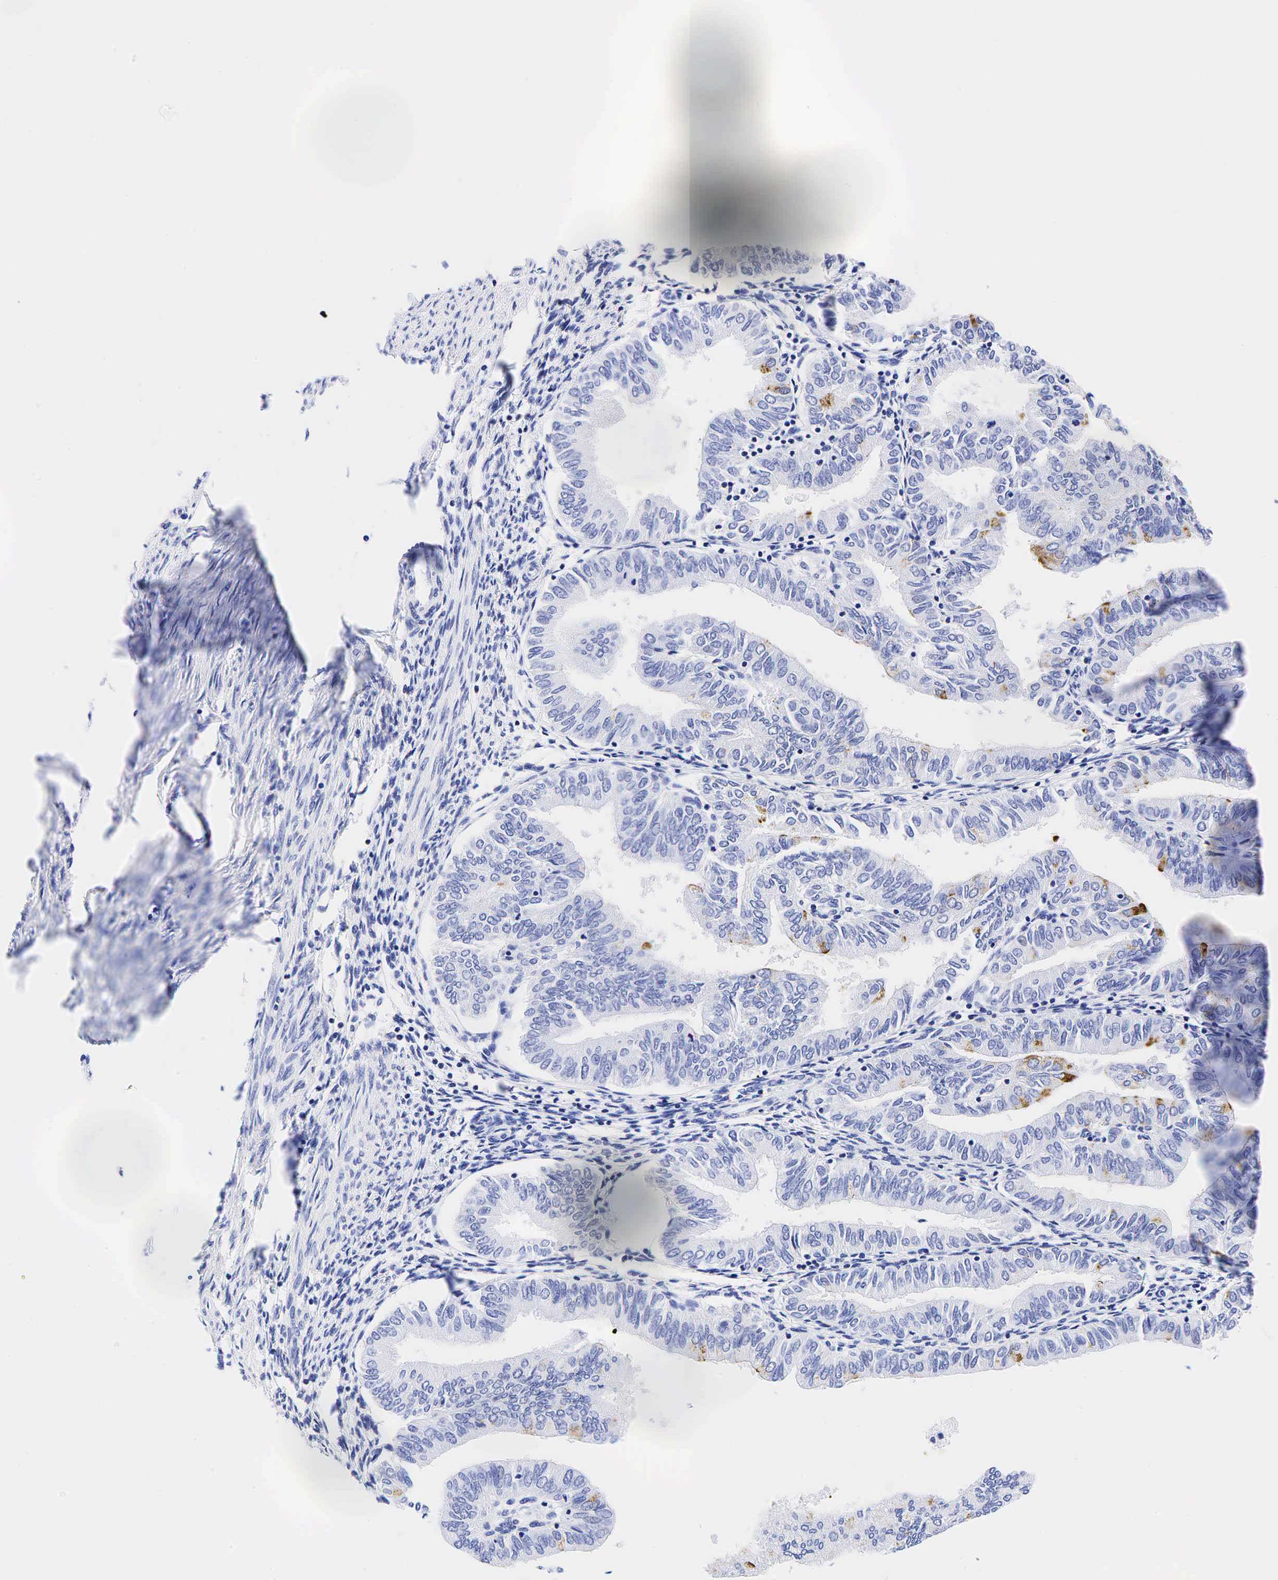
{"staining": {"intensity": "moderate", "quantity": "<25%", "location": "cytoplasmic/membranous"}, "tissue": "endometrial cancer", "cell_type": "Tumor cells", "image_type": "cancer", "snomed": [{"axis": "morphology", "description": "Adenocarcinoma, NOS"}, {"axis": "topography", "description": "Endometrium"}], "caption": "Adenocarcinoma (endometrial) stained with a protein marker displays moderate staining in tumor cells.", "gene": "CHGA", "patient": {"sex": "female", "age": 51}}